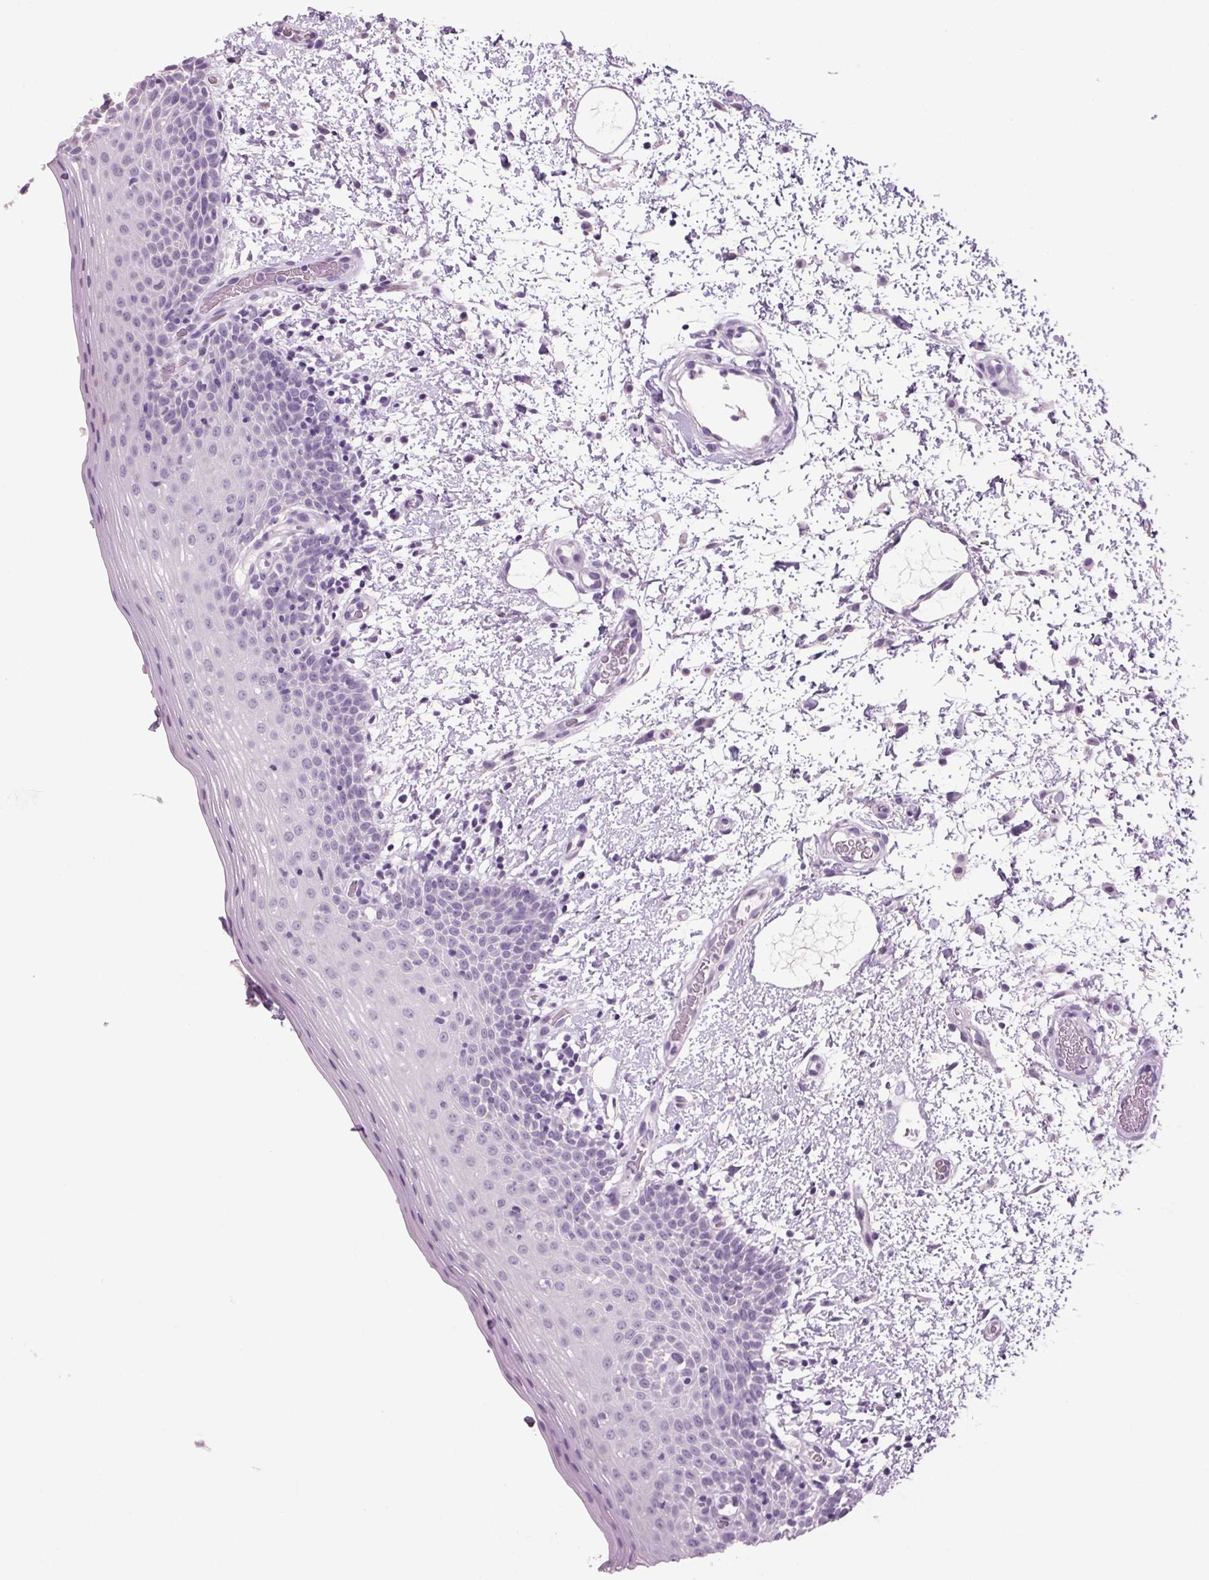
{"staining": {"intensity": "negative", "quantity": "none", "location": "none"}, "tissue": "oral mucosa", "cell_type": "Squamous epithelial cells", "image_type": "normal", "snomed": [{"axis": "morphology", "description": "Normal tissue, NOS"}, {"axis": "topography", "description": "Oral tissue"}, {"axis": "topography", "description": "Head-Neck"}], "caption": "DAB (3,3'-diaminobenzidine) immunohistochemical staining of benign human oral mucosa demonstrates no significant expression in squamous epithelial cells. The staining is performed using DAB brown chromogen with nuclei counter-stained in using hematoxylin.", "gene": "PPP1R1A", "patient": {"sex": "female", "age": 55}}